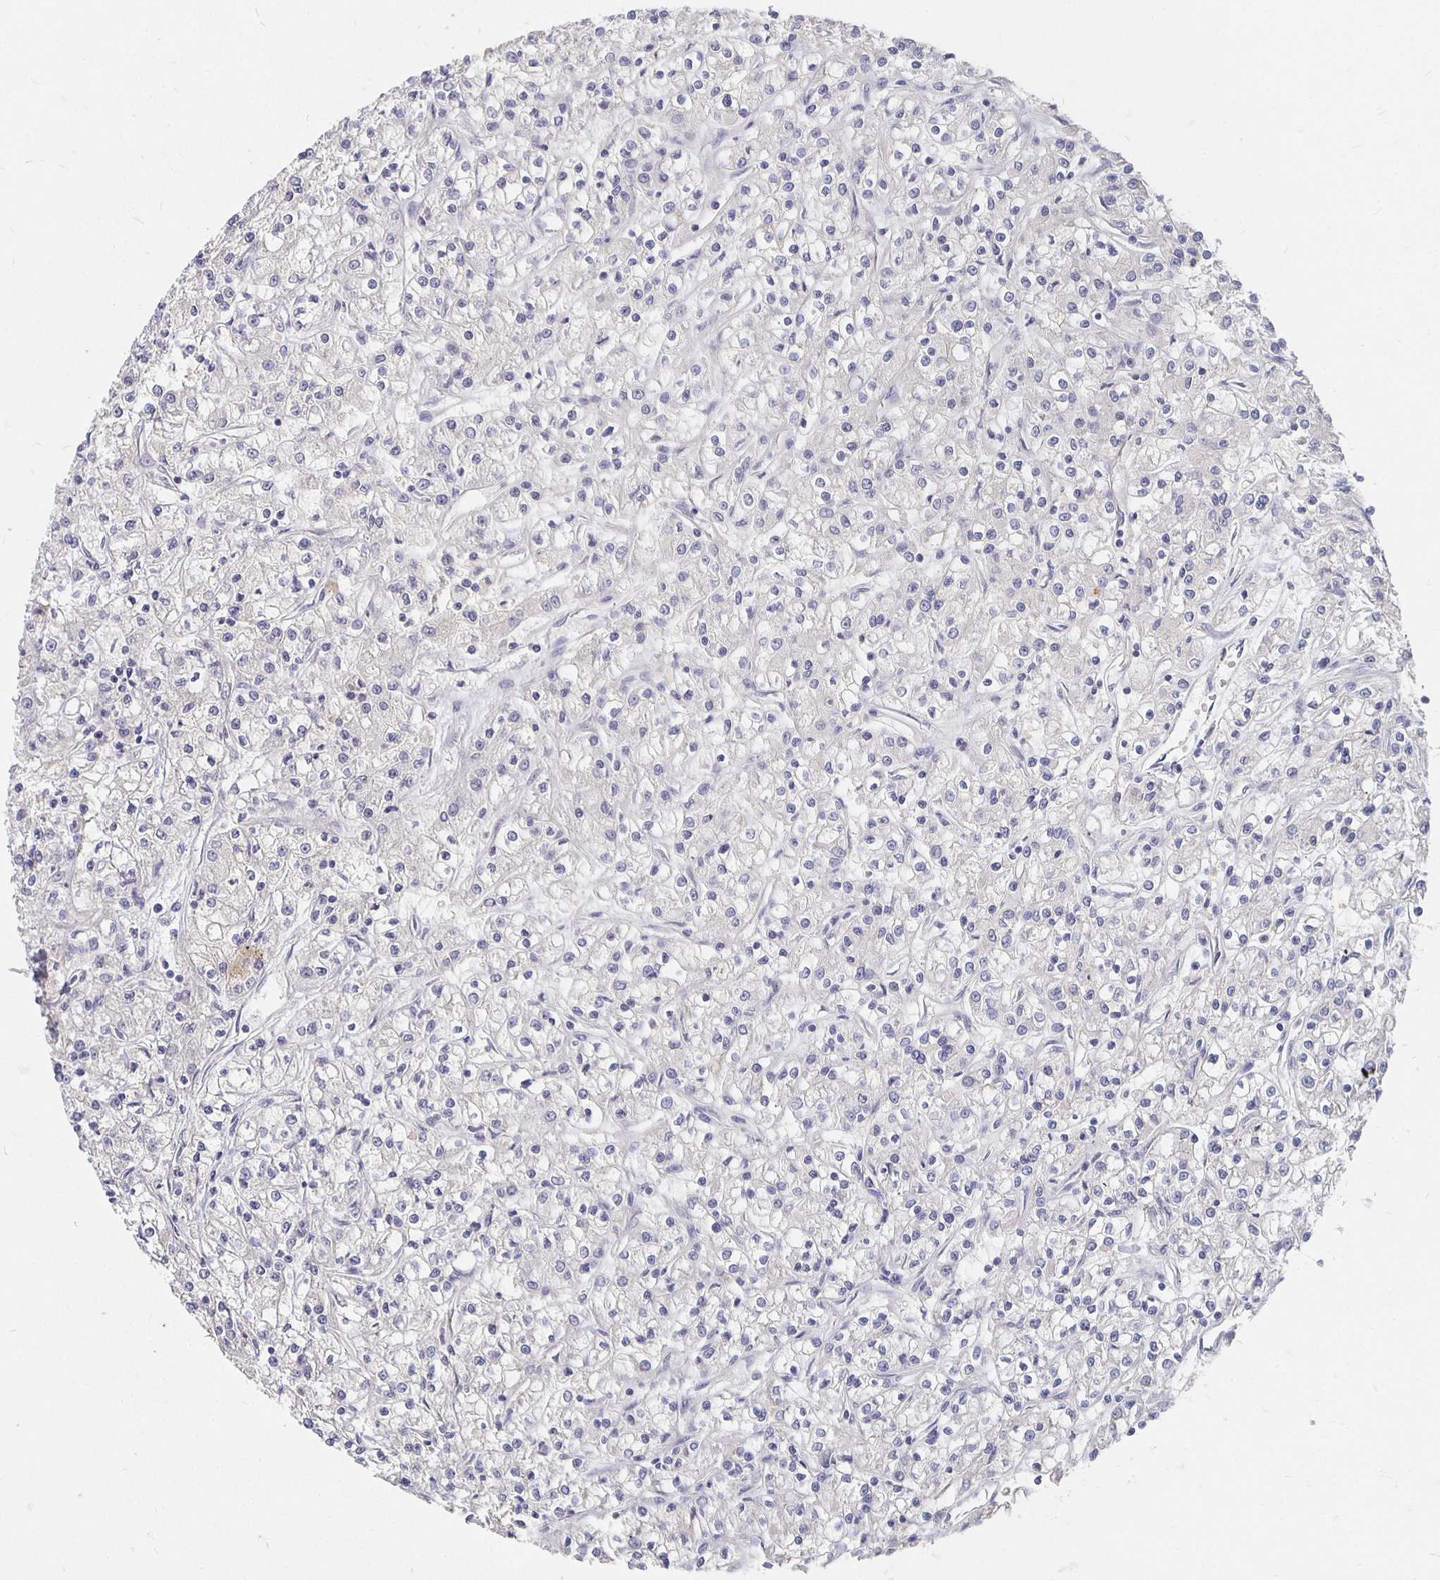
{"staining": {"intensity": "negative", "quantity": "none", "location": "none"}, "tissue": "renal cancer", "cell_type": "Tumor cells", "image_type": "cancer", "snomed": [{"axis": "morphology", "description": "Adenocarcinoma, NOS"}, {"axis": "topography", "description": "Kidney"}], "caption": "A high-resolution micrograph shows IHC staining of renal adenocarcinoma, which exhibits no significant staining in tumor cells.", "gene": "FKRP", "patient": {"sex": "female", "age": 59}}